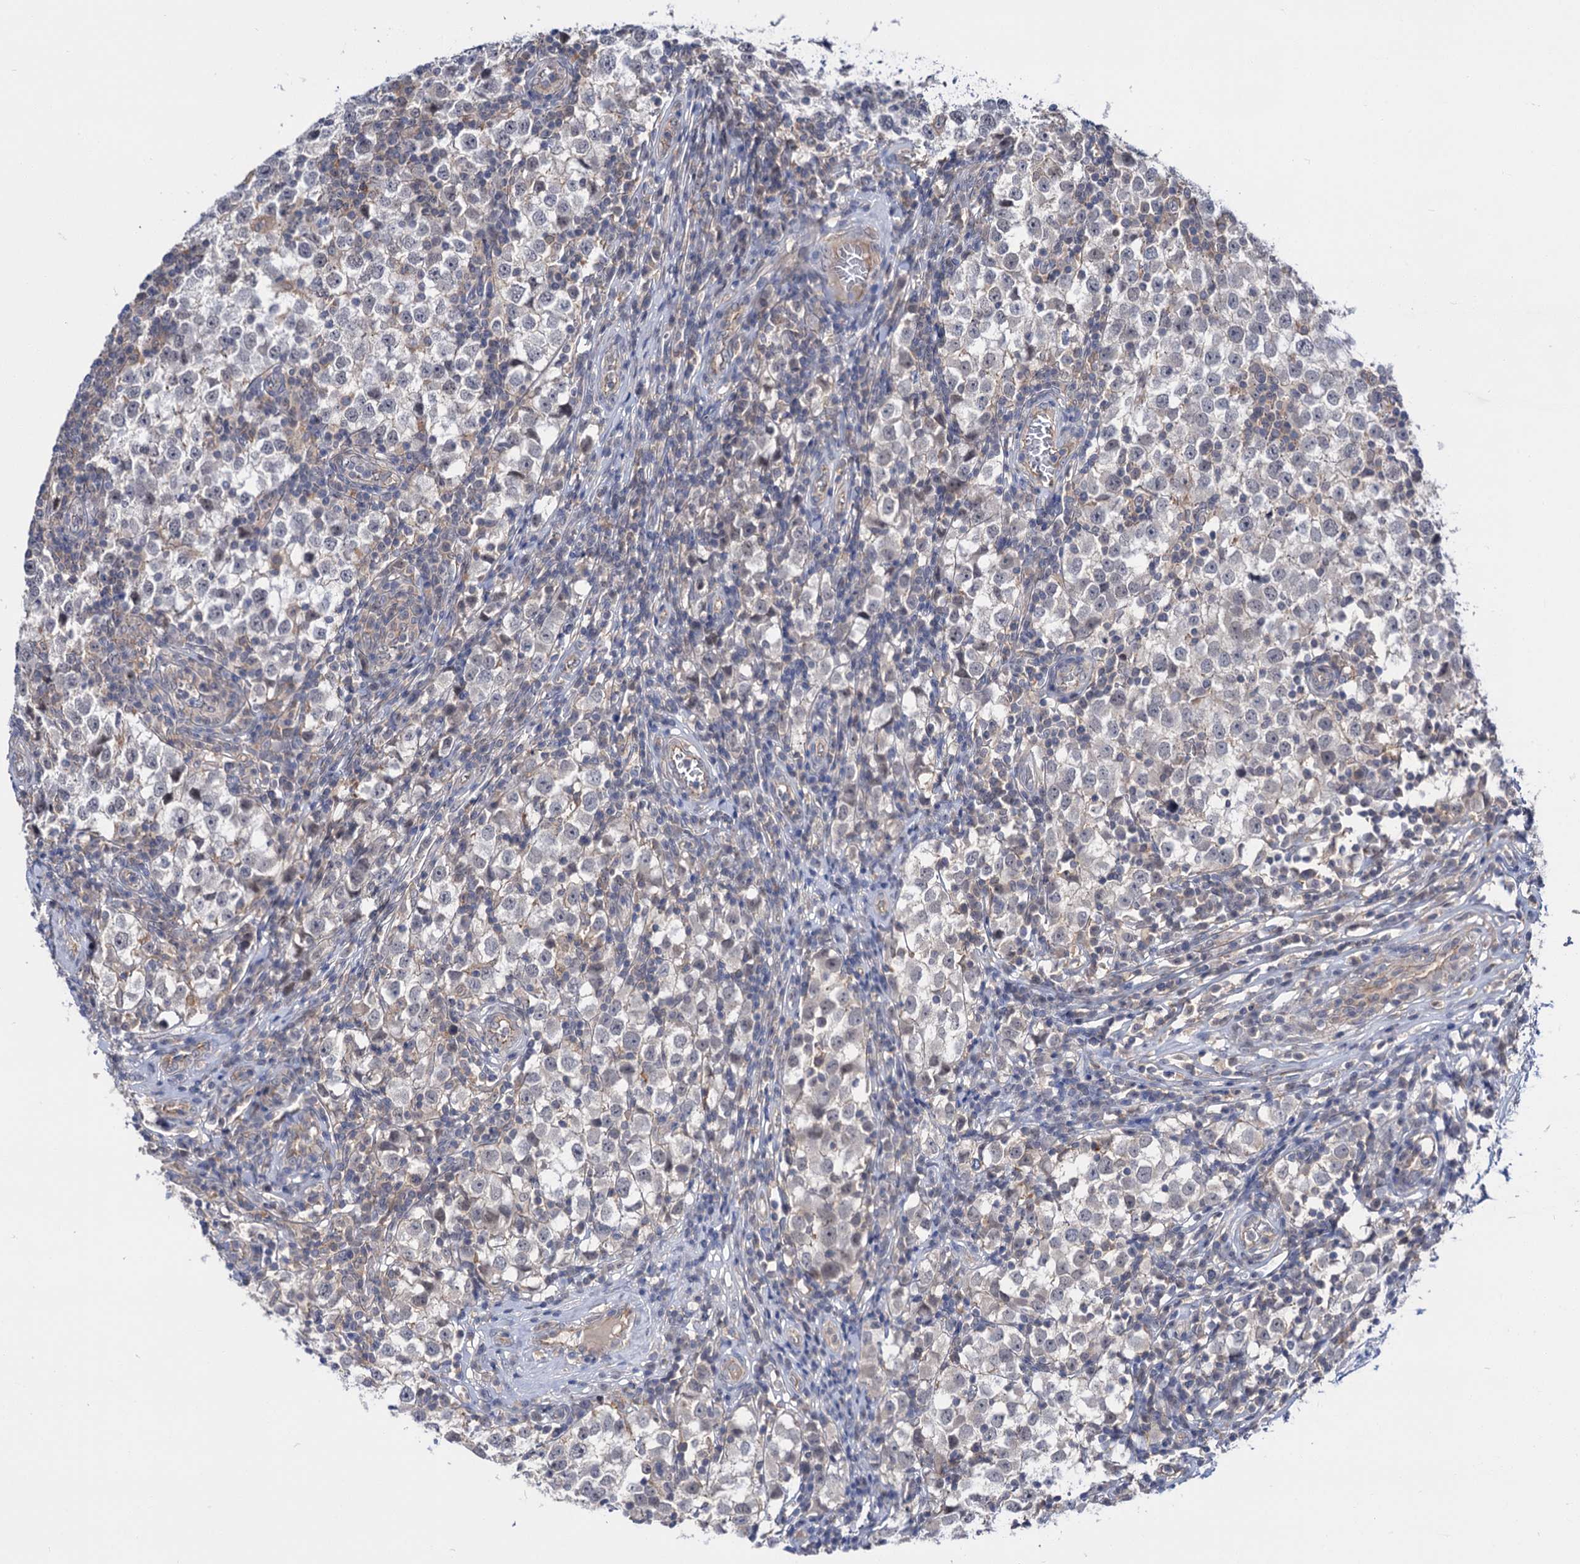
{"staining": {"intensity": "negative", "quantity": "none", "location": "none"}, "tissue": "testis cancer", "cell_type": "Tumor cells", "image_type": "cancer", "snomed": [{"axis": "morphology", "description": "Seminoma, NOS"}, {"axis": "topography", "description": "Testis"}], "caption": "Immunohistochemistry (IHC) image of testis cancer (seminoma) stained for a protein (brown), which displays no positivity in tumor cells.", "gene": "NEK10", "patient": {"sex": "male", "age": 65}}